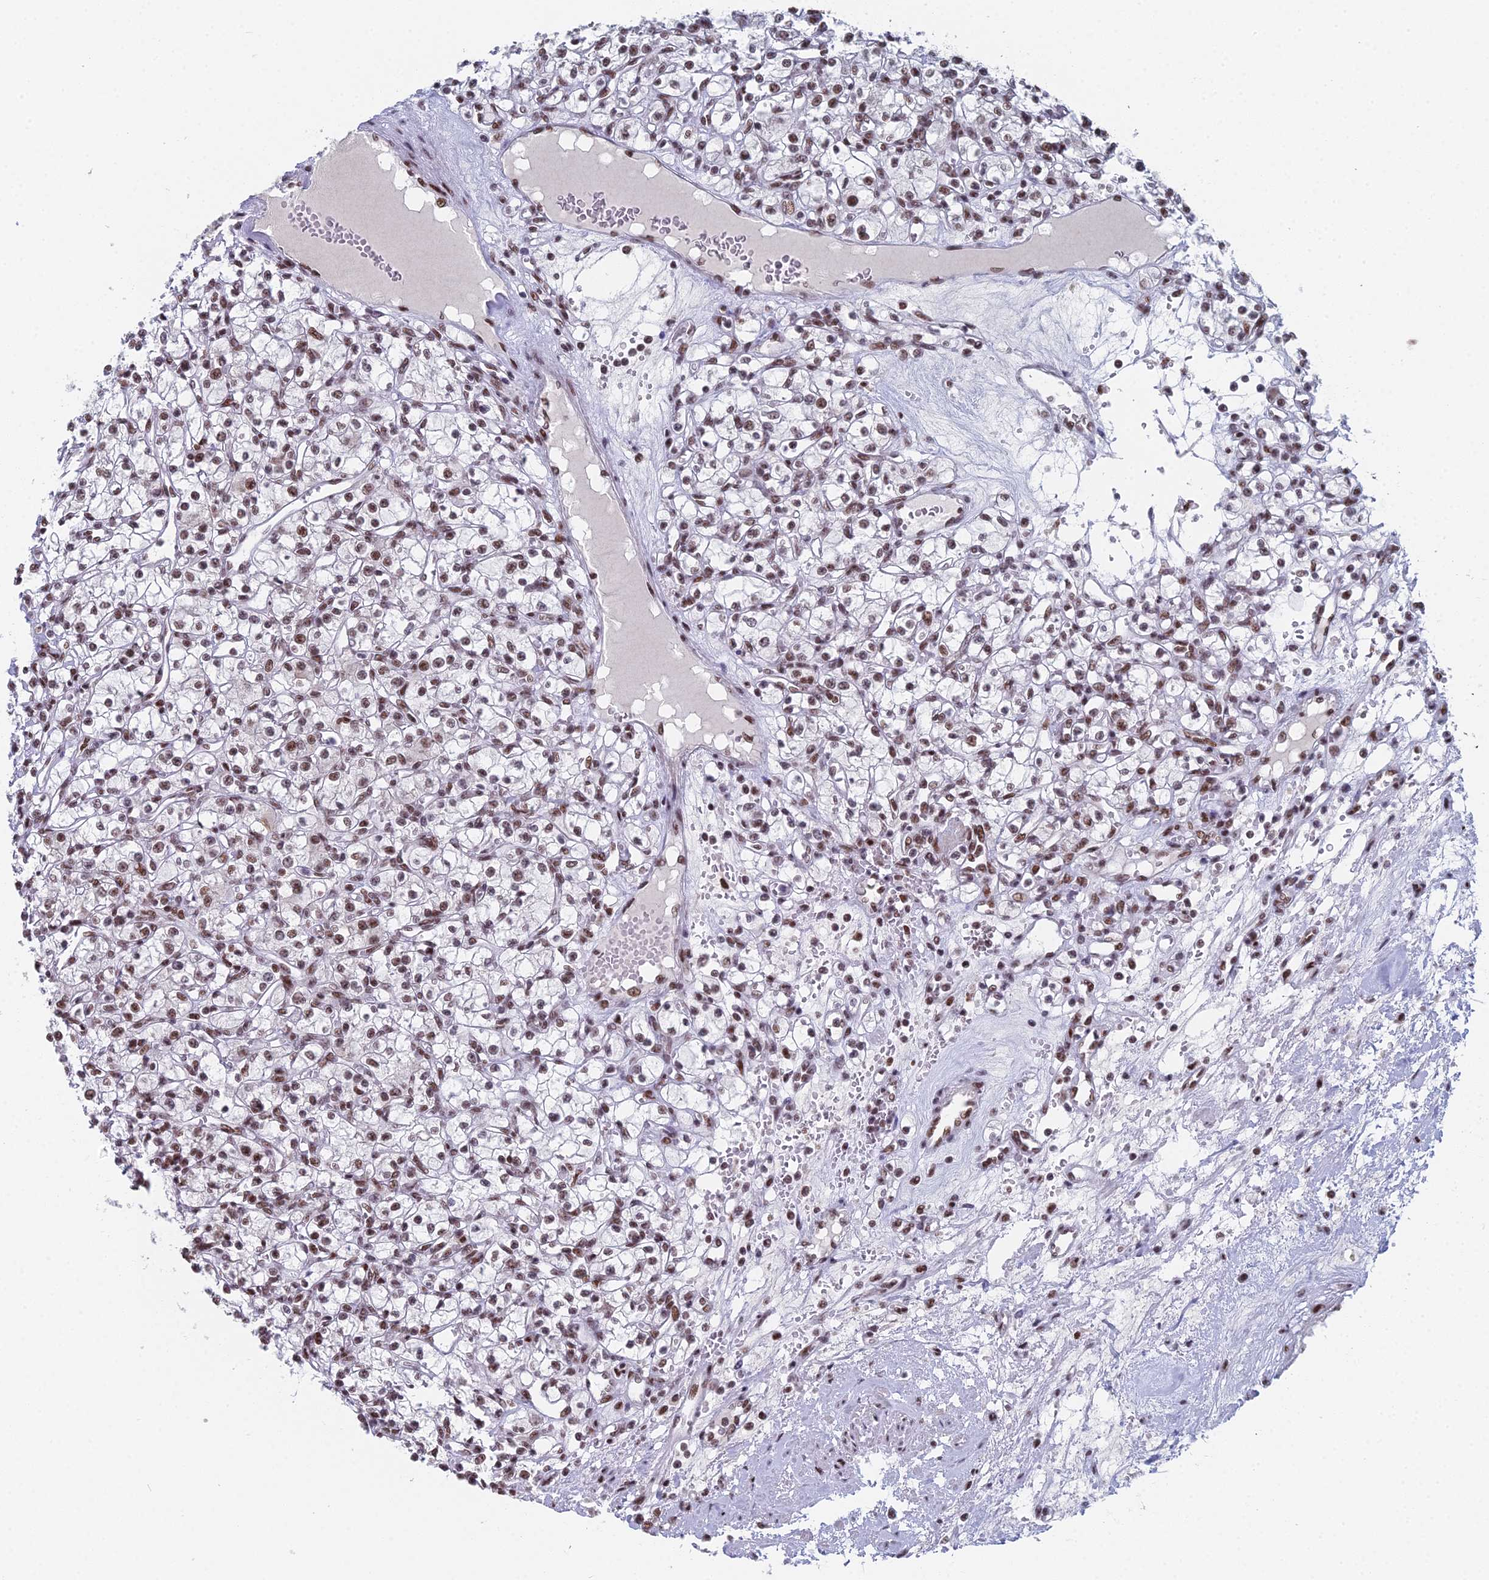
{"staining": {"intensity": "moderate", "quantity": ">75%", "location": "nuclear"}, "tissue": "renal cancer", "cell_type": "Tumor cells", "image_type": "cancer", "snomed": [{"axis": "morphology", "description": "Adenocarcinoma, NOS"}, {"axis": "topography", "description": "Kidney"}], "caption": "Human renal cancer stained with a protein marker demonstrates moderate staining in tumor cells.", "gene": "SF3B3", "patient": {"sex": "female", "age": 59}}